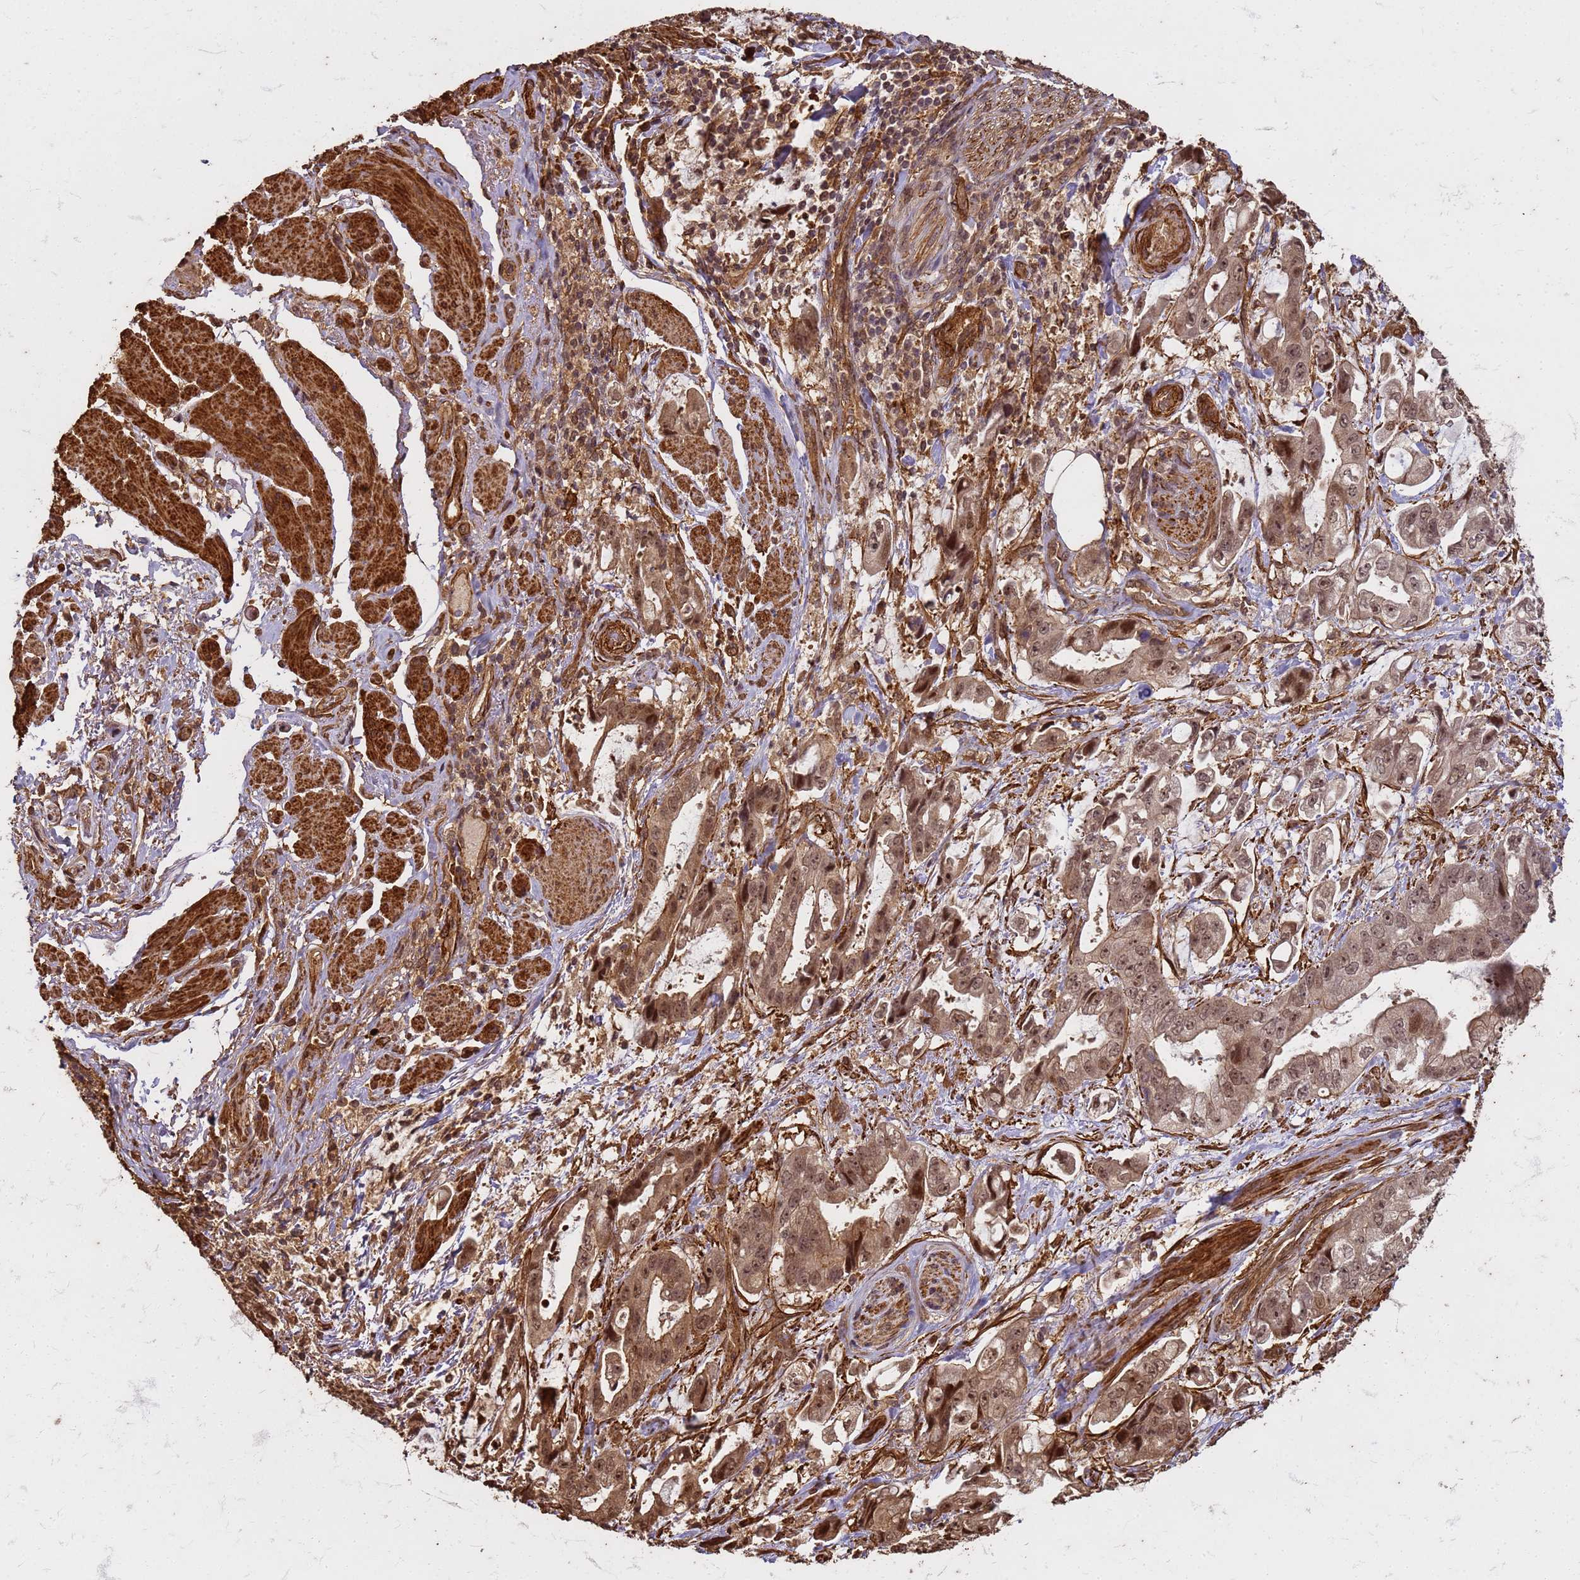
{"staining": {"intensity": "moderate", "quantity": ">75%", "location": "cytoplasmic/membranous,nuclear"}, "tissue": "stomach cancer", "cell_type": "Tumor cells", "image_type": "cancer", "snomed": [{"axis": "morphology", "description": "Adenocarcinoma, NOS"}, {"axis": "topography", "description": "Stomach"}], "caption": "Protein staining of stomach cancer (adenocarcinoma) tissue demonstrates moderate cytoplasmic/membranous and nuclear expression in approximately >75% of tumor cells. Nuclei are stained in blue.", "gene": "KIF26A", "patient": {"sex": "male", "age": 62}}